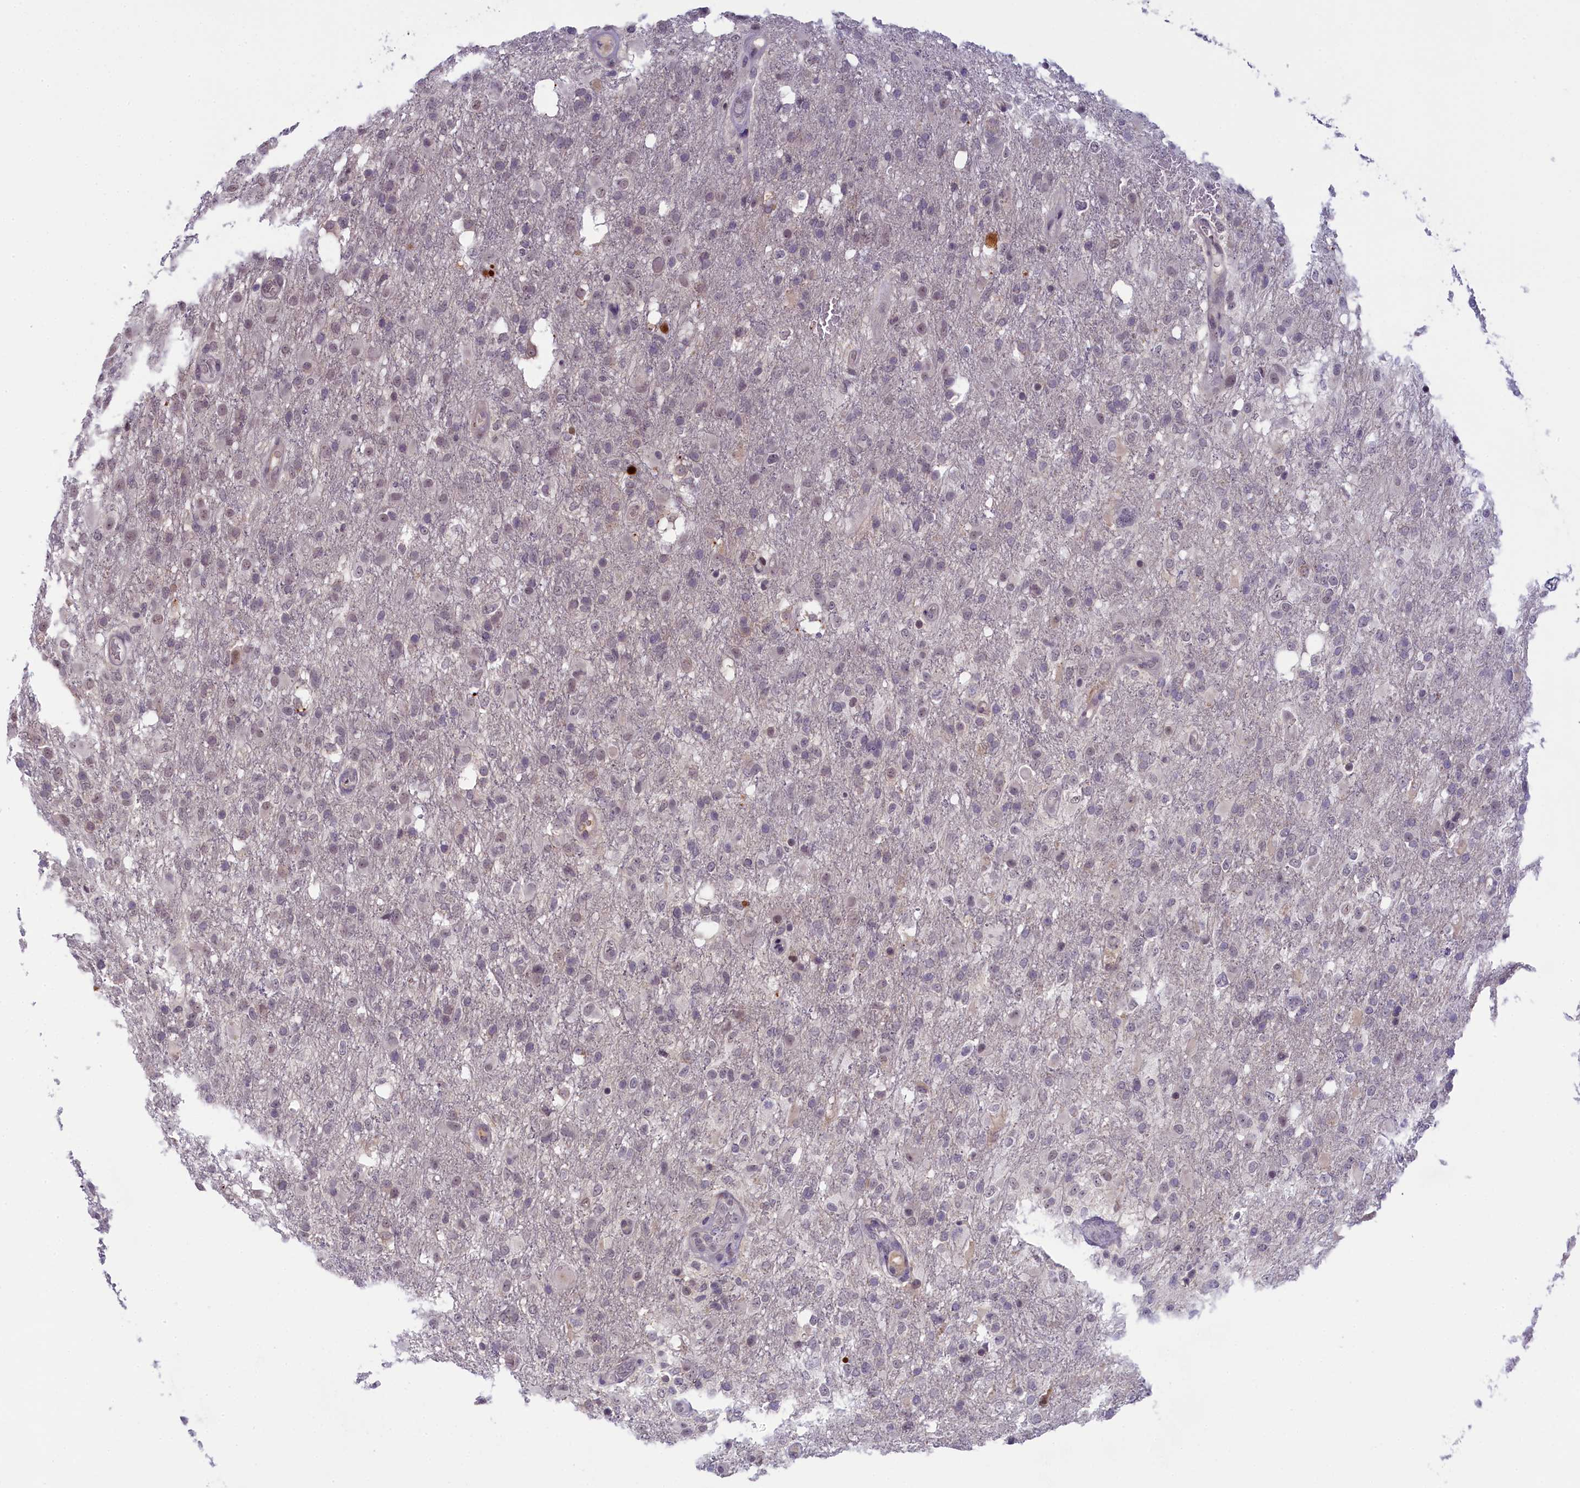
{"staining": {"intensity": "weak", "quantity": "<25%", "location": "nuclear"}, "tissue": "glioma", "cell_type": "Tumor cells", "image_type": "cancer", "snomed": [{"axis": "morphology", "description": "Glioma, malignant, High grade"}, {"axis": "topography", "description": "Brain"}], "caption": "Tumor cells are negative for brown protein staining in high-grade glioma (malignant).", "gene": "CRAMP1", "patient": {"sex": "female", "age": 74}}